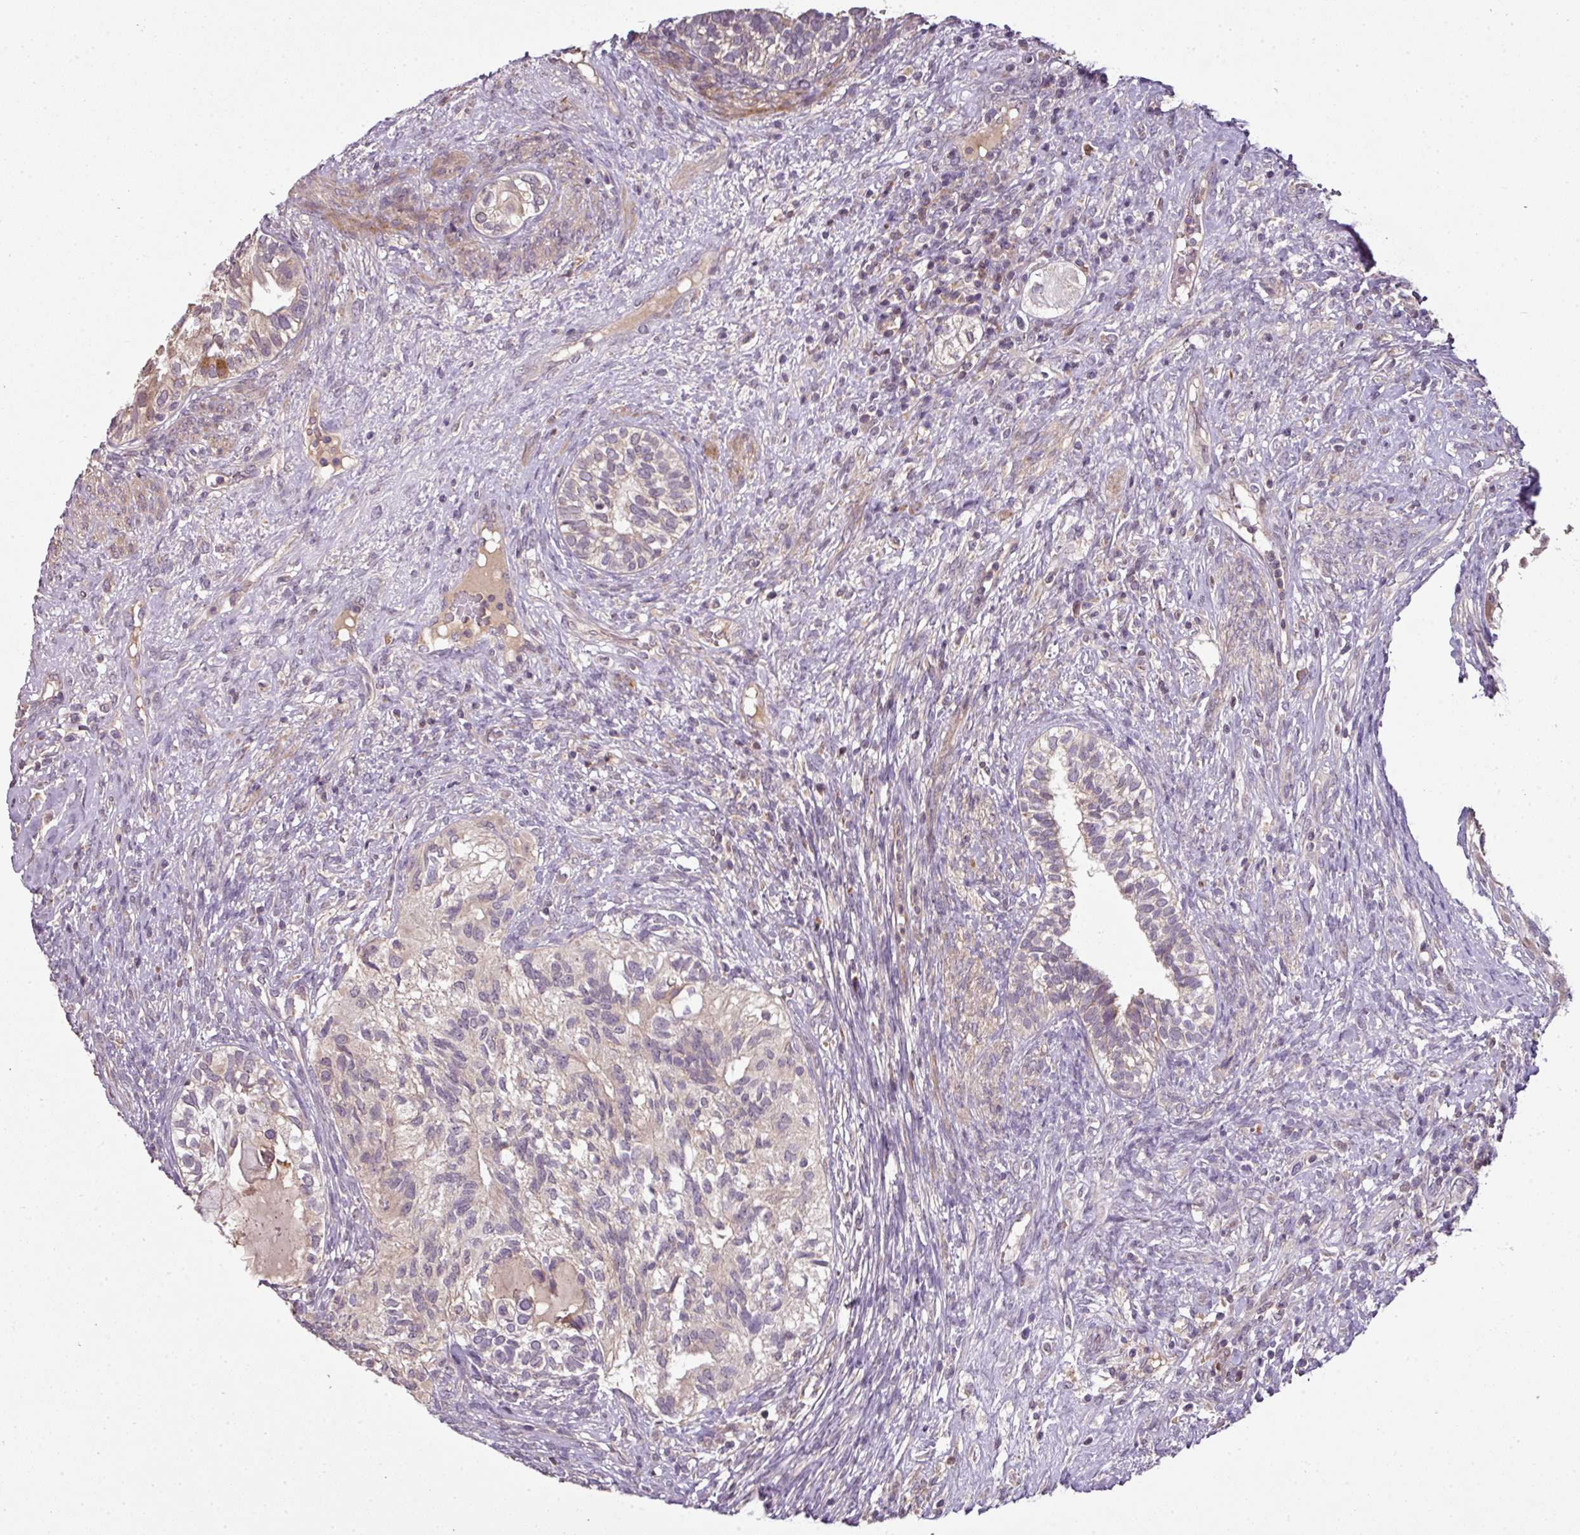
{"staining": {"intensity": "moderate", "quantity": "<25%", "location": "cytoplasmic/membranous"}, "tissue": "testis cancer", "cell_type": "Tumor cells", "image_type": "cancer", "snomed": [{"axis": "morphology", "description": "Seminoma, NOS"}, {"axis": "morphology", "description": "Carcinoma, Embryonal, NOS"}, {"axis": "topography", "description": "Testis"}], "caption": "About <25% of tumor cells in human testis embryonal carcinoma exhibit moderate cytoplasmic/membranous protein staining as visualized by brown immunohistochemical staining.", "gene": "SPCS3", "patient": {"sex": "male", "age": 41}}